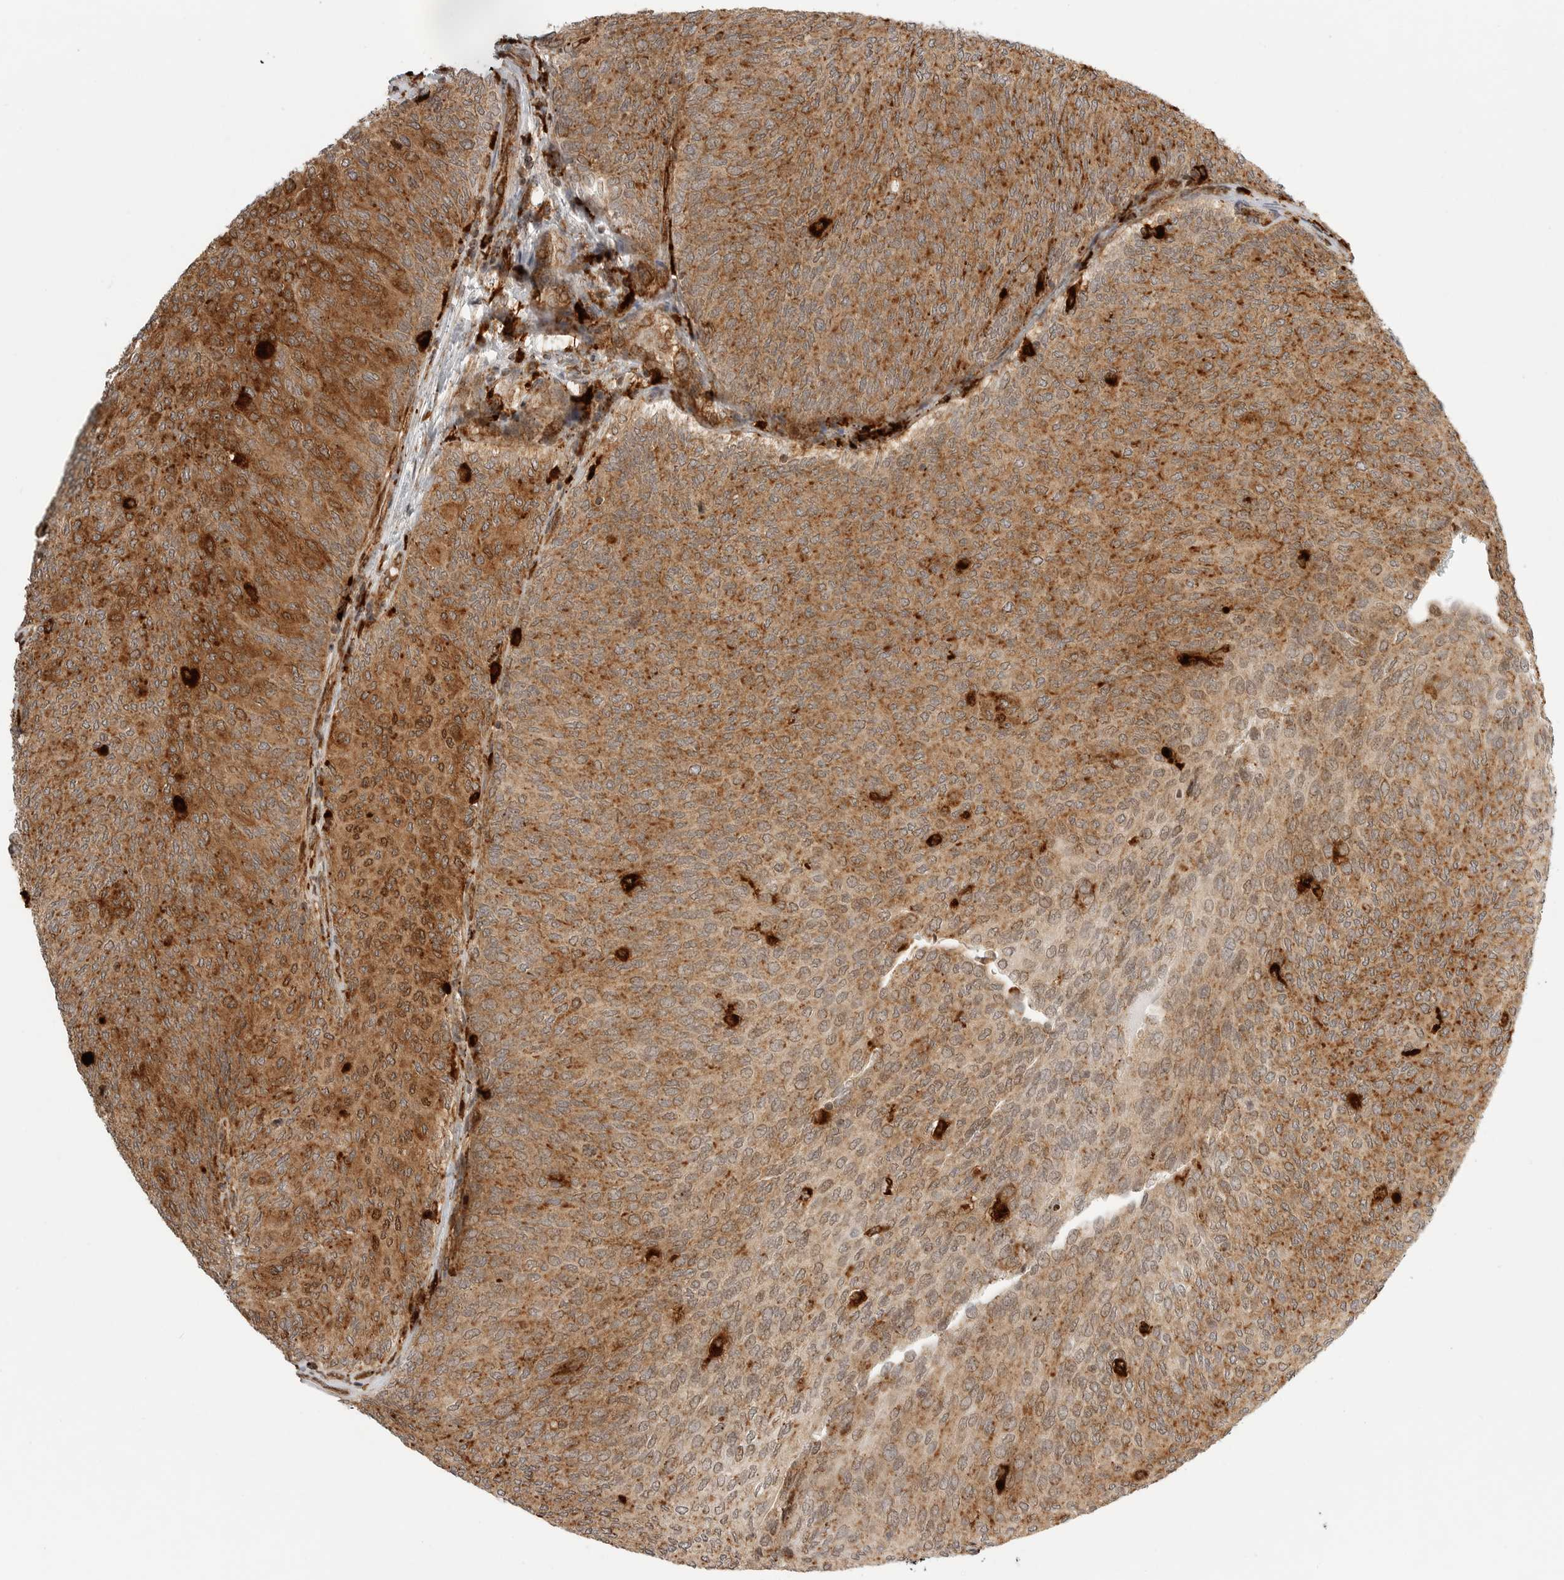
{"staining": {"intensity": "moderate", "quantity": ">75%", "location": "cytoplasmic/membranous"}, "tissue": "urothelial cancer", "cell_type": "Tumor cells", "image_type": "cancer", "snomed": [{"axis": "morphology", "description": "Urothelial carcinoma, Low grade"}, {"axis": "topography", "description": "Urinary bladder"}], "caption": "Urothelial cancer tissue demonstrates moderate cytoplasmic/membranous expression in about >75% of tumor cells, visualized by immunohistochemistry. The staining was performed using DAB (3,3'-diaminobenzidine), with brown indicating positive protein expression. Nuclei are stained blue with hematoxylin.", "gene": "IDUA", "patient": {"sex": "female", "age": 79}}